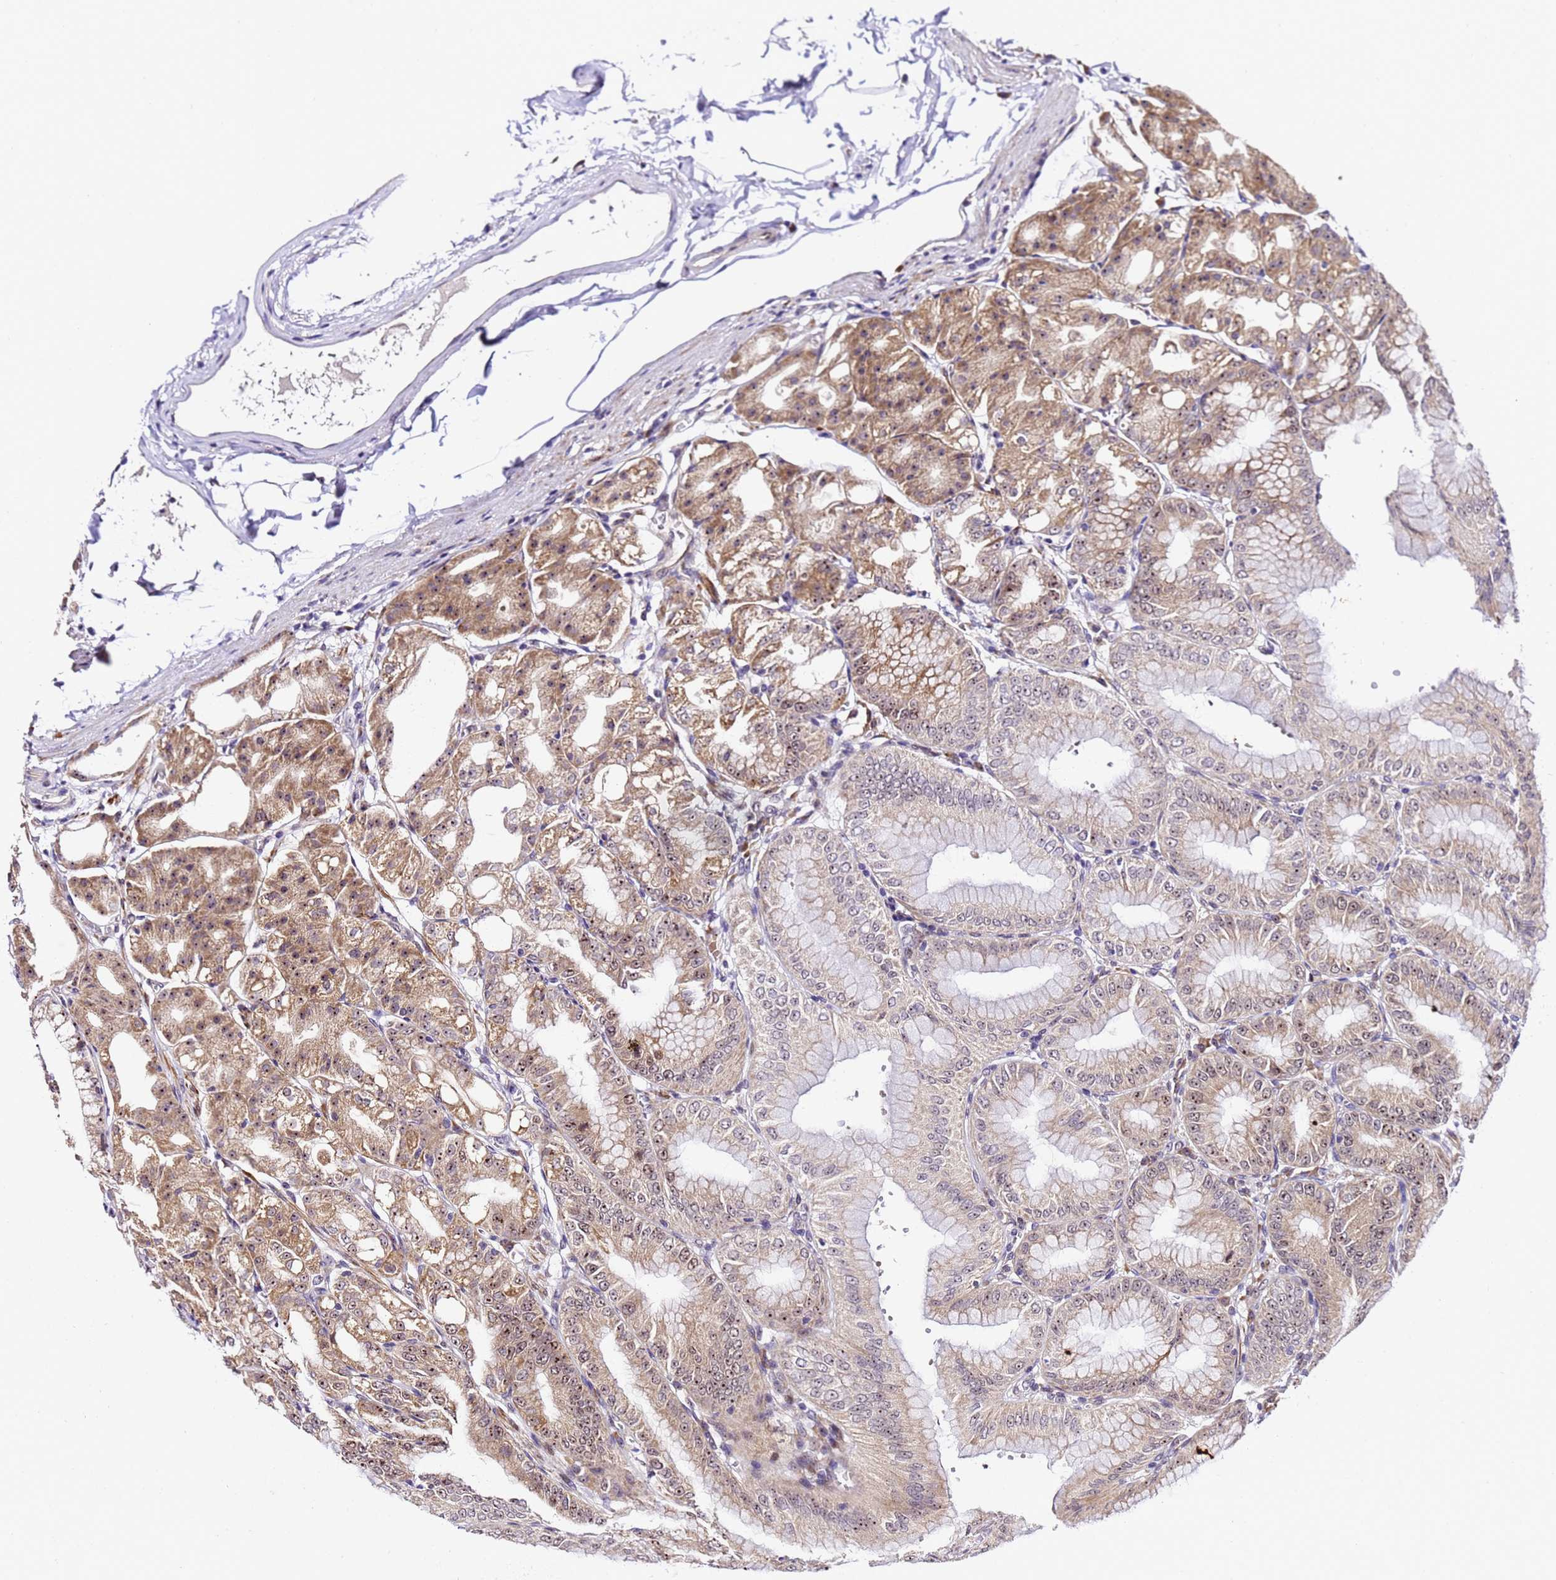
{"staining": {"intensity": "moderate", "quantity": ">75%", "location": "cytoplasmic/membranous,nuclear"}, "tissue": "stomach", "cell_type": "Glandular cells", "image_type": "normal", "snomed": [{"axis": "morphology", "description": "Normal tissue, NOS"}, {"axis": "topography", "description": "Stomach, lower"}], "caption": "DAB (3,3'-diaminobenzidine) immunohistochemical staining of unremarkable stomach shows moderate cytoplasmic/membranous,nuclear protein expression in about >75% of glandular cells. (DAB = brown stain, brightfield microscopy at high magnification).", "gene": "SLX4IP", "patient": {"sex": "male", "age": 71}}